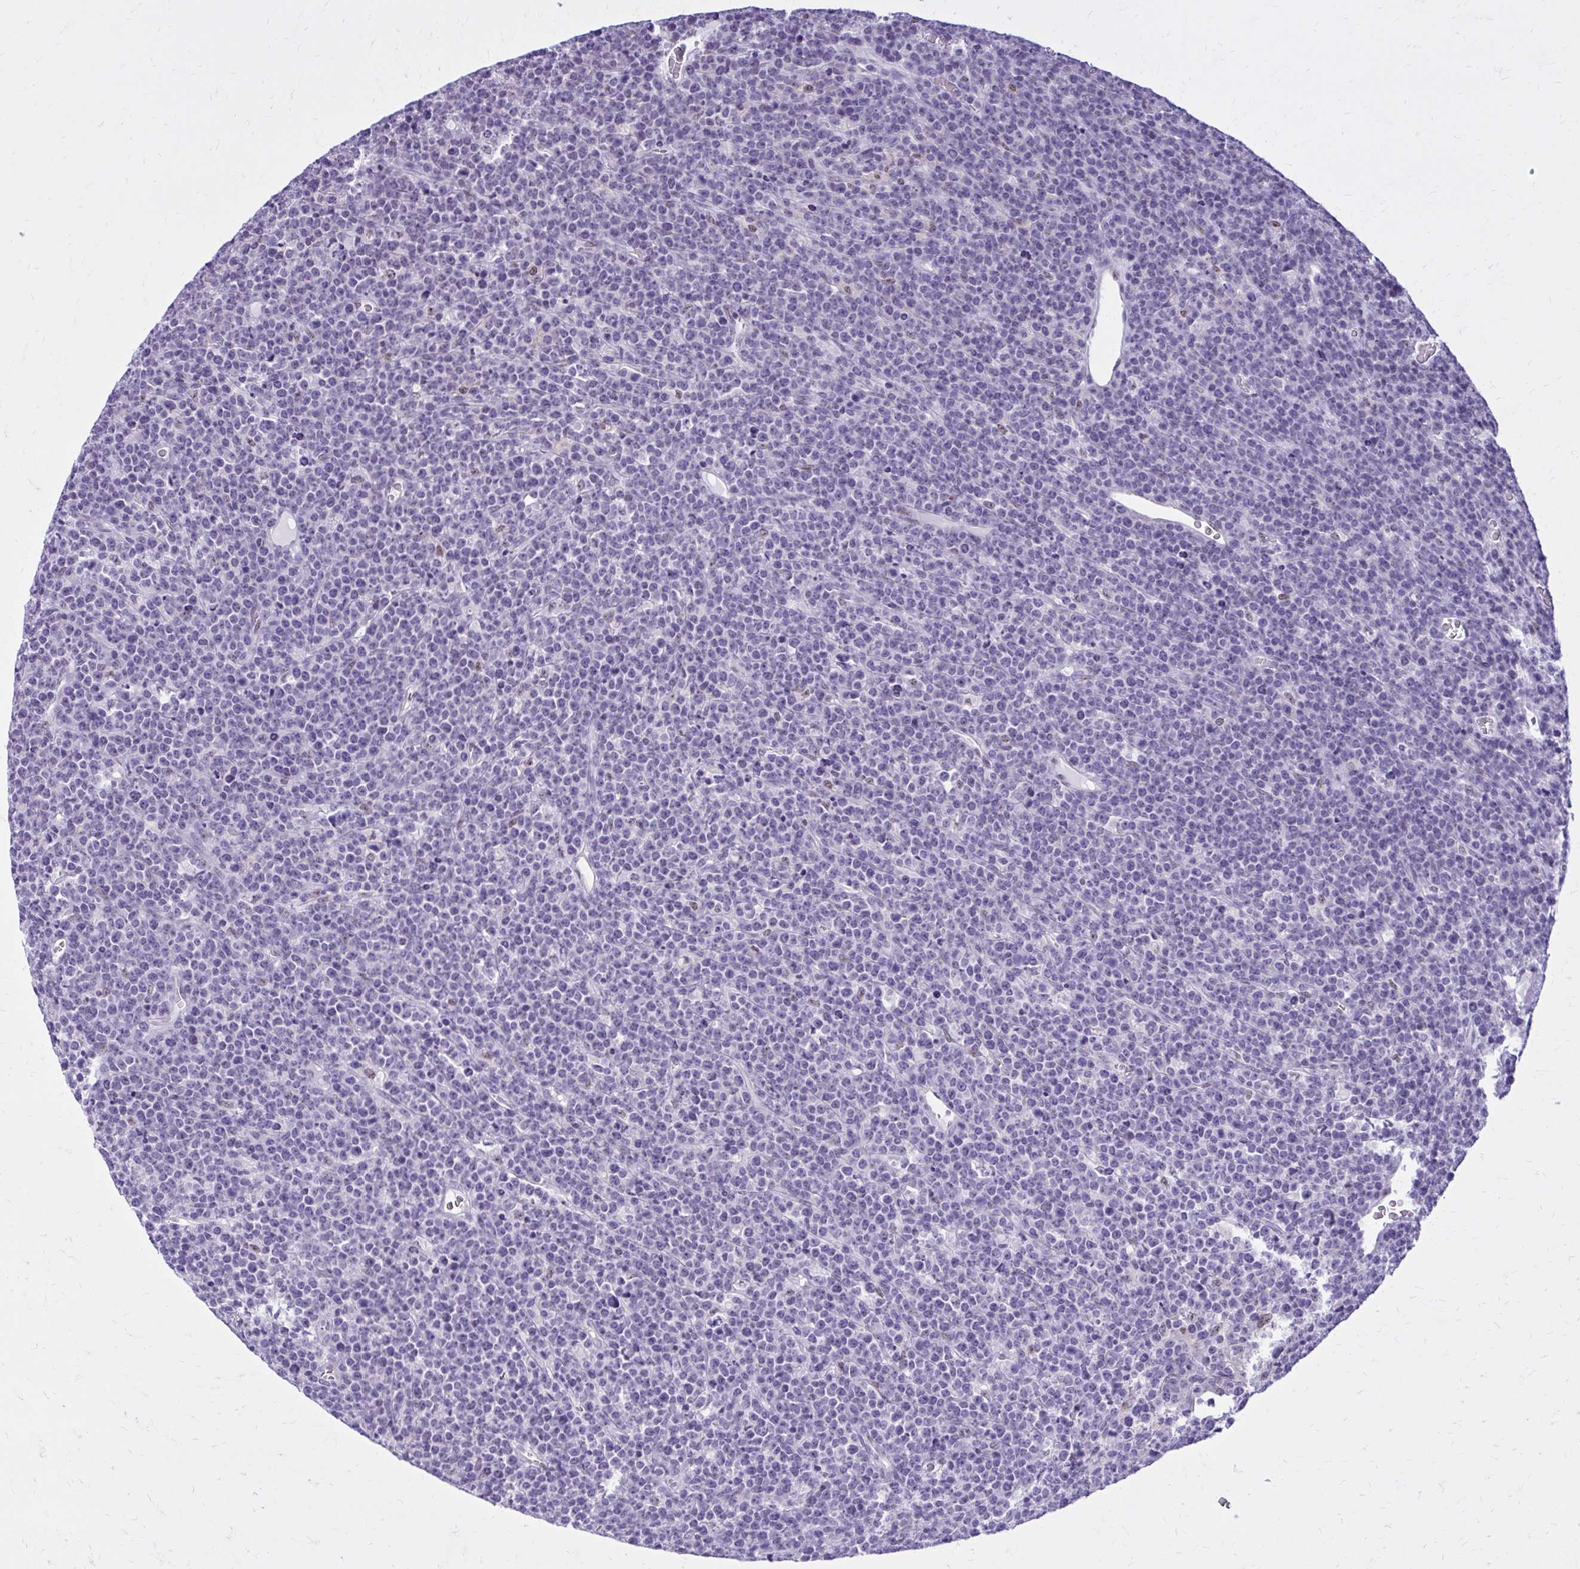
{"staining": {"intensity": "negative", "quantity": "none", "location": "none"}, "tissue": "lymphoma", "cell_type": "Tumor cells", "image_type": "cancer", "snomed": [{"axis": "morphology", "description": "Malignant lymphoma, non-Hodgkin's type, High grade"}, {"axis": "topography", "description": "Ovary"}], "caption": "An immunohistochemistry (IHC) micrograph of malignant lymphoma, non-Hodgkin's type (high-grade) is shown. There is no staining in tumor cells of malignant lymphoma, non-Hodgkin's type (high-grade).", "gene": "RASL11B", "patient": {"sex": "female", "age": 56}}